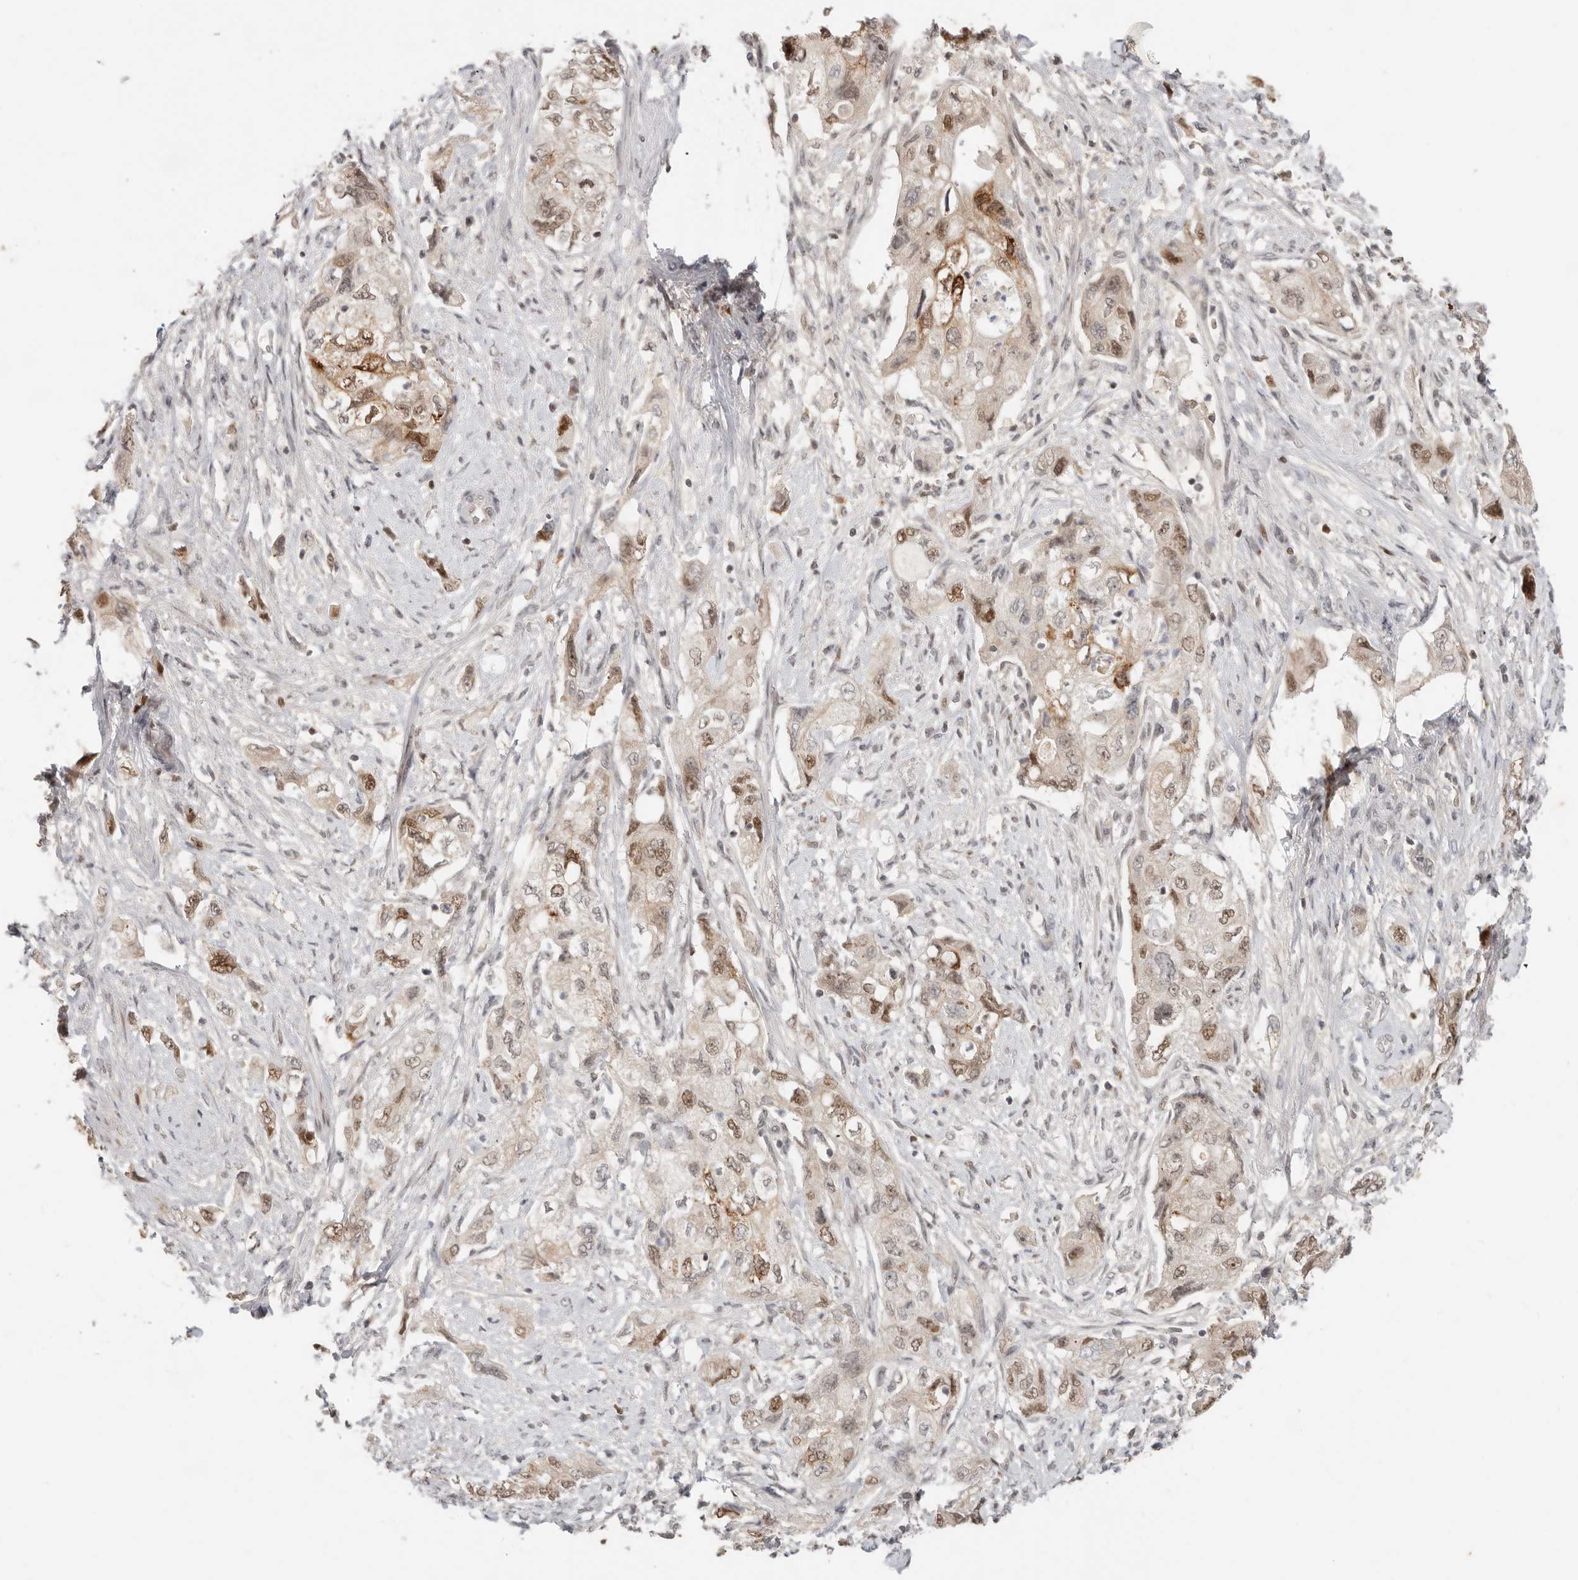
{"staining": {"intensity": "moderate", "quantity": ">75%", "location": "nuclear"}, "tissue": "pancreatic cancer", "cell_type": "Tumor cells", "image_type": "cancer", "snomed": [{"axis": "morphology", "description": "Adenocarcinoma, NOS"}, {"axis": "topography", "description": "Pancreas"}], "caption": "Protein analysis of adenocarcinoma (pancreatic) tissue exhibits moderate nuclear staining in about >75% of tumor cells. (Stains: DAB (3,3'-diaminobenzidine) in brown, nuclei in blue, Microscopy: brightfield microscopy at high magnification).", "gene": "RFC2", "patient": {"sex": "female", "age": 73}}